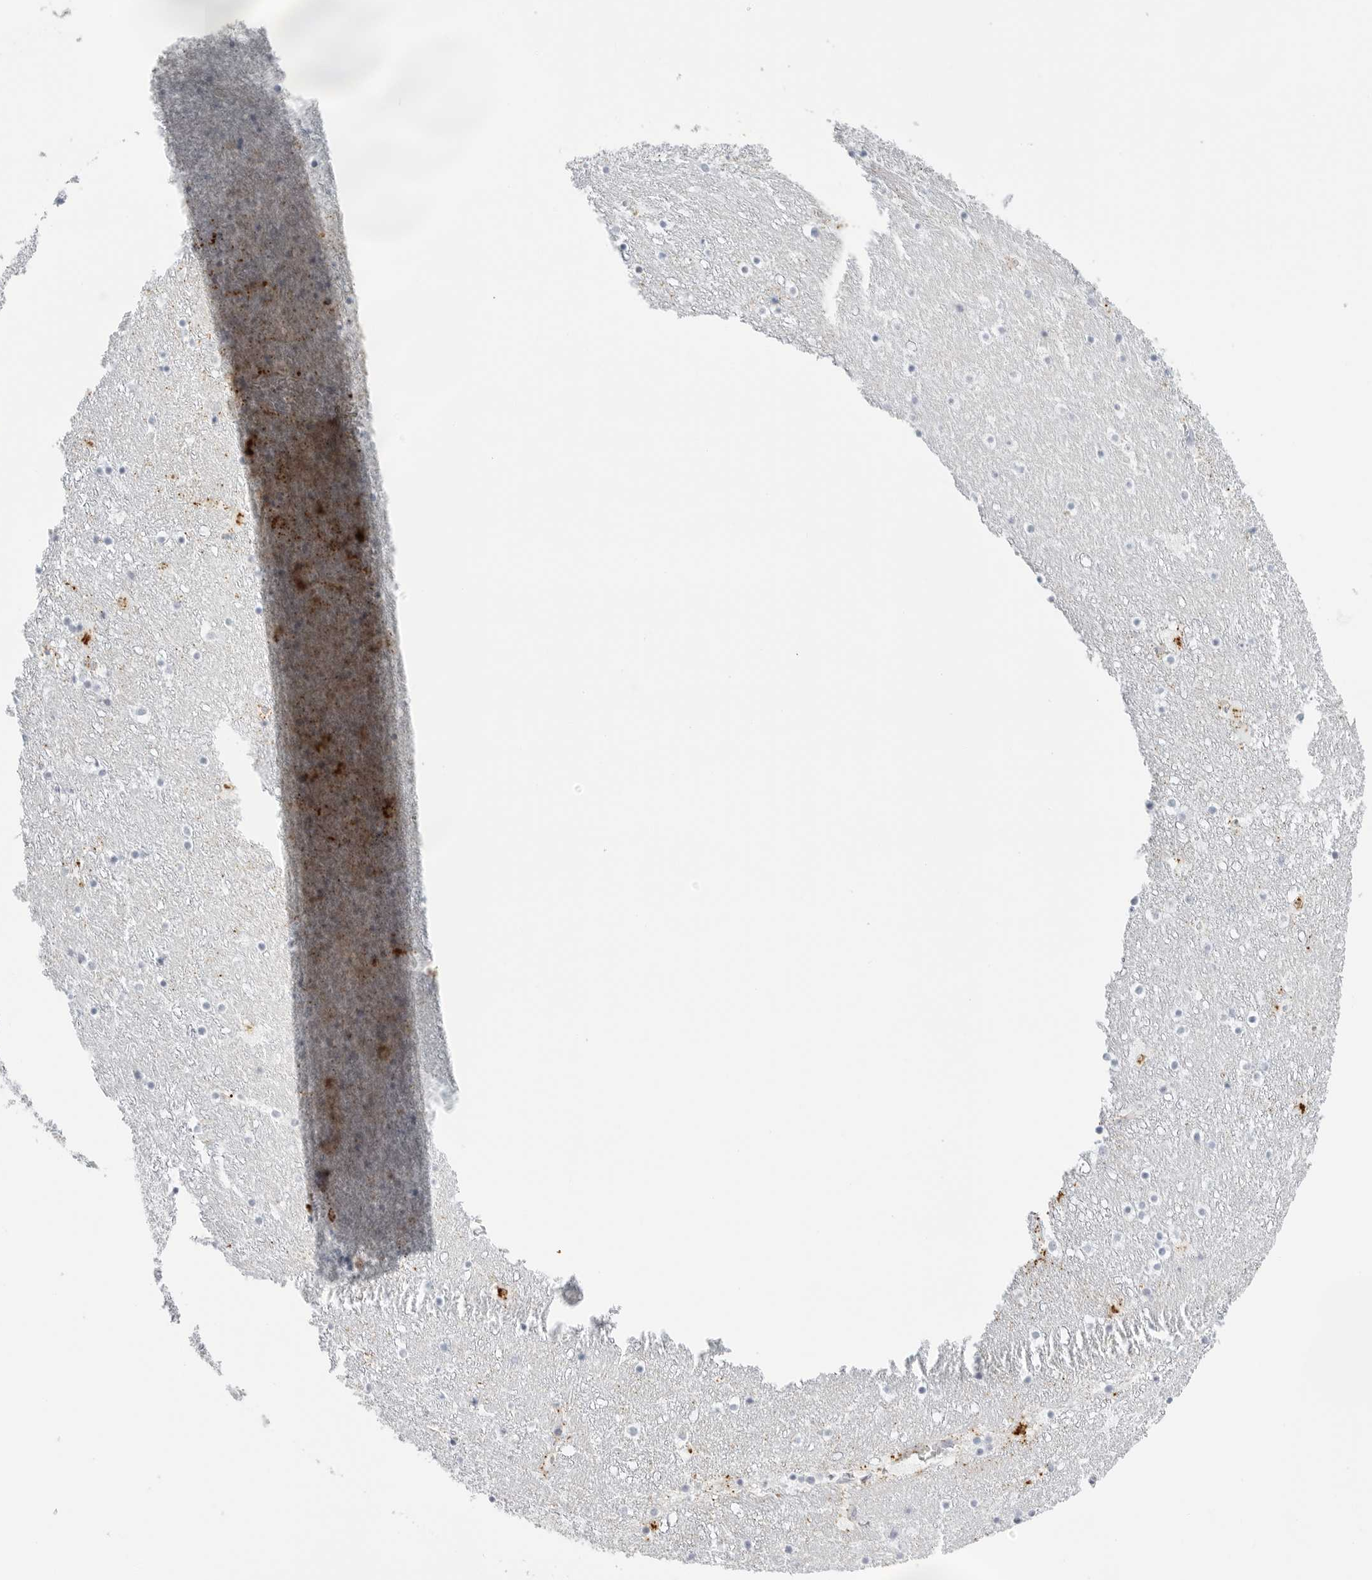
{"staining": {"intensity": "moderate", "quantity": "<25%", "location": "cytoplasmic/membranous"}, "tissue": "caudate", "cell_type": "Glial cells", "image_type": "normal", "snomed": [{"axis": "morphology", "description": "Normal tissue, NOS"}, {"axis": "topography", "description": "Lateral ventricle wall"}], "caption": "Protein analysis of benign caudate exhibits moderate cytoplasmic/membranous positivity in approximately <25% of glial cells. The staining was performed using DAB, with brown indicating positive protein expression. Nuclei are stained blue with hematoxylin.", "gene": "HSPB7", "patient": {"sex": "male", "age": 45}}